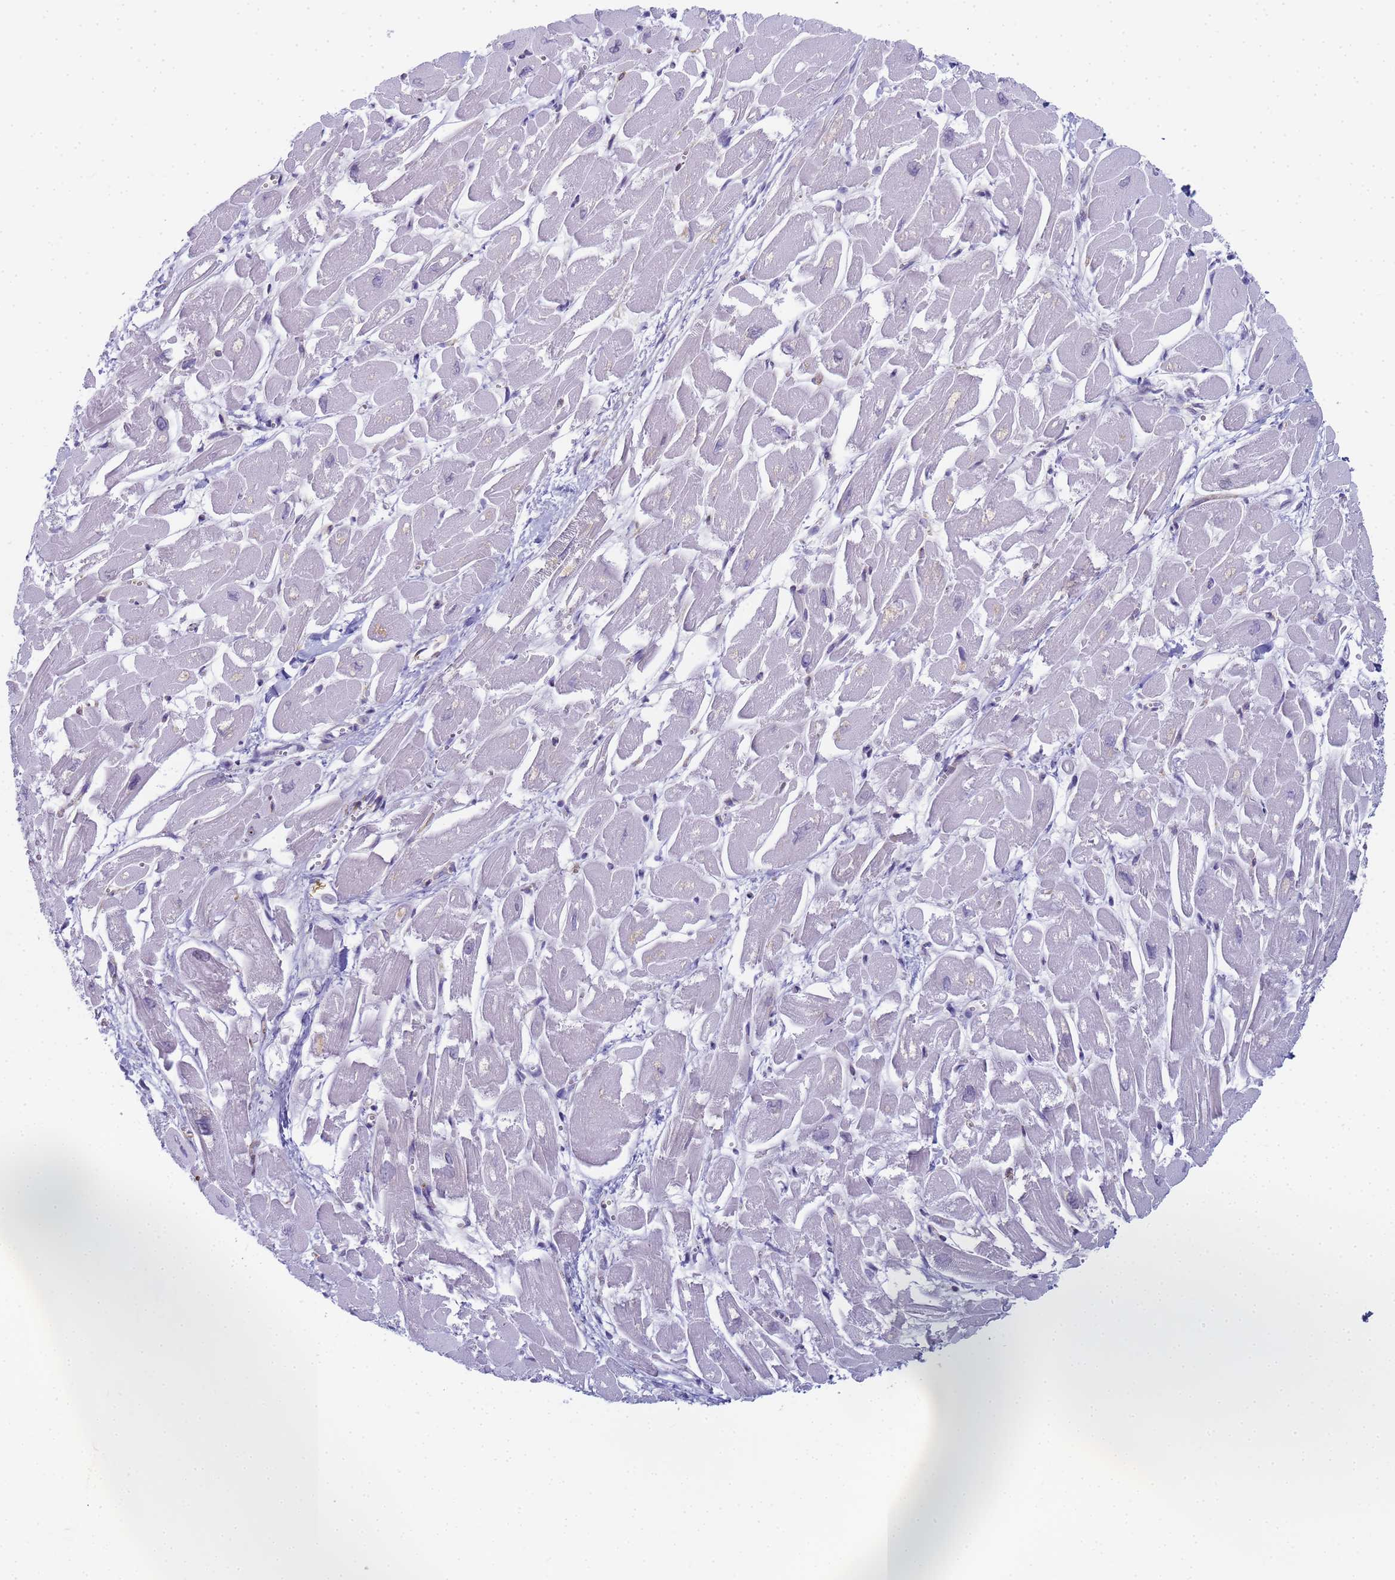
{"staining": {"intensity": "negative", "quantity": "none", "location": "none"}, "tissue": "heart muscle", "cell_type": "Cardiomyocytes", "image_type": "normal", "snomed": [{"axis": "morphology", "description": "Normal tissue, NOS"}, {"axis": "topography", "description": "Heart"}], "caption": "Normal heart muscle was stained to show a protein in brown. There is no significant expression in cardiomyocytes. The staining was performed using DAB to visualize the protein expression in brown, while the nuclei were stained in blue with hematoxylin (Magnification: 20x).", "gene": "CR1", "patient": {"sex": "male", "age": 54}}